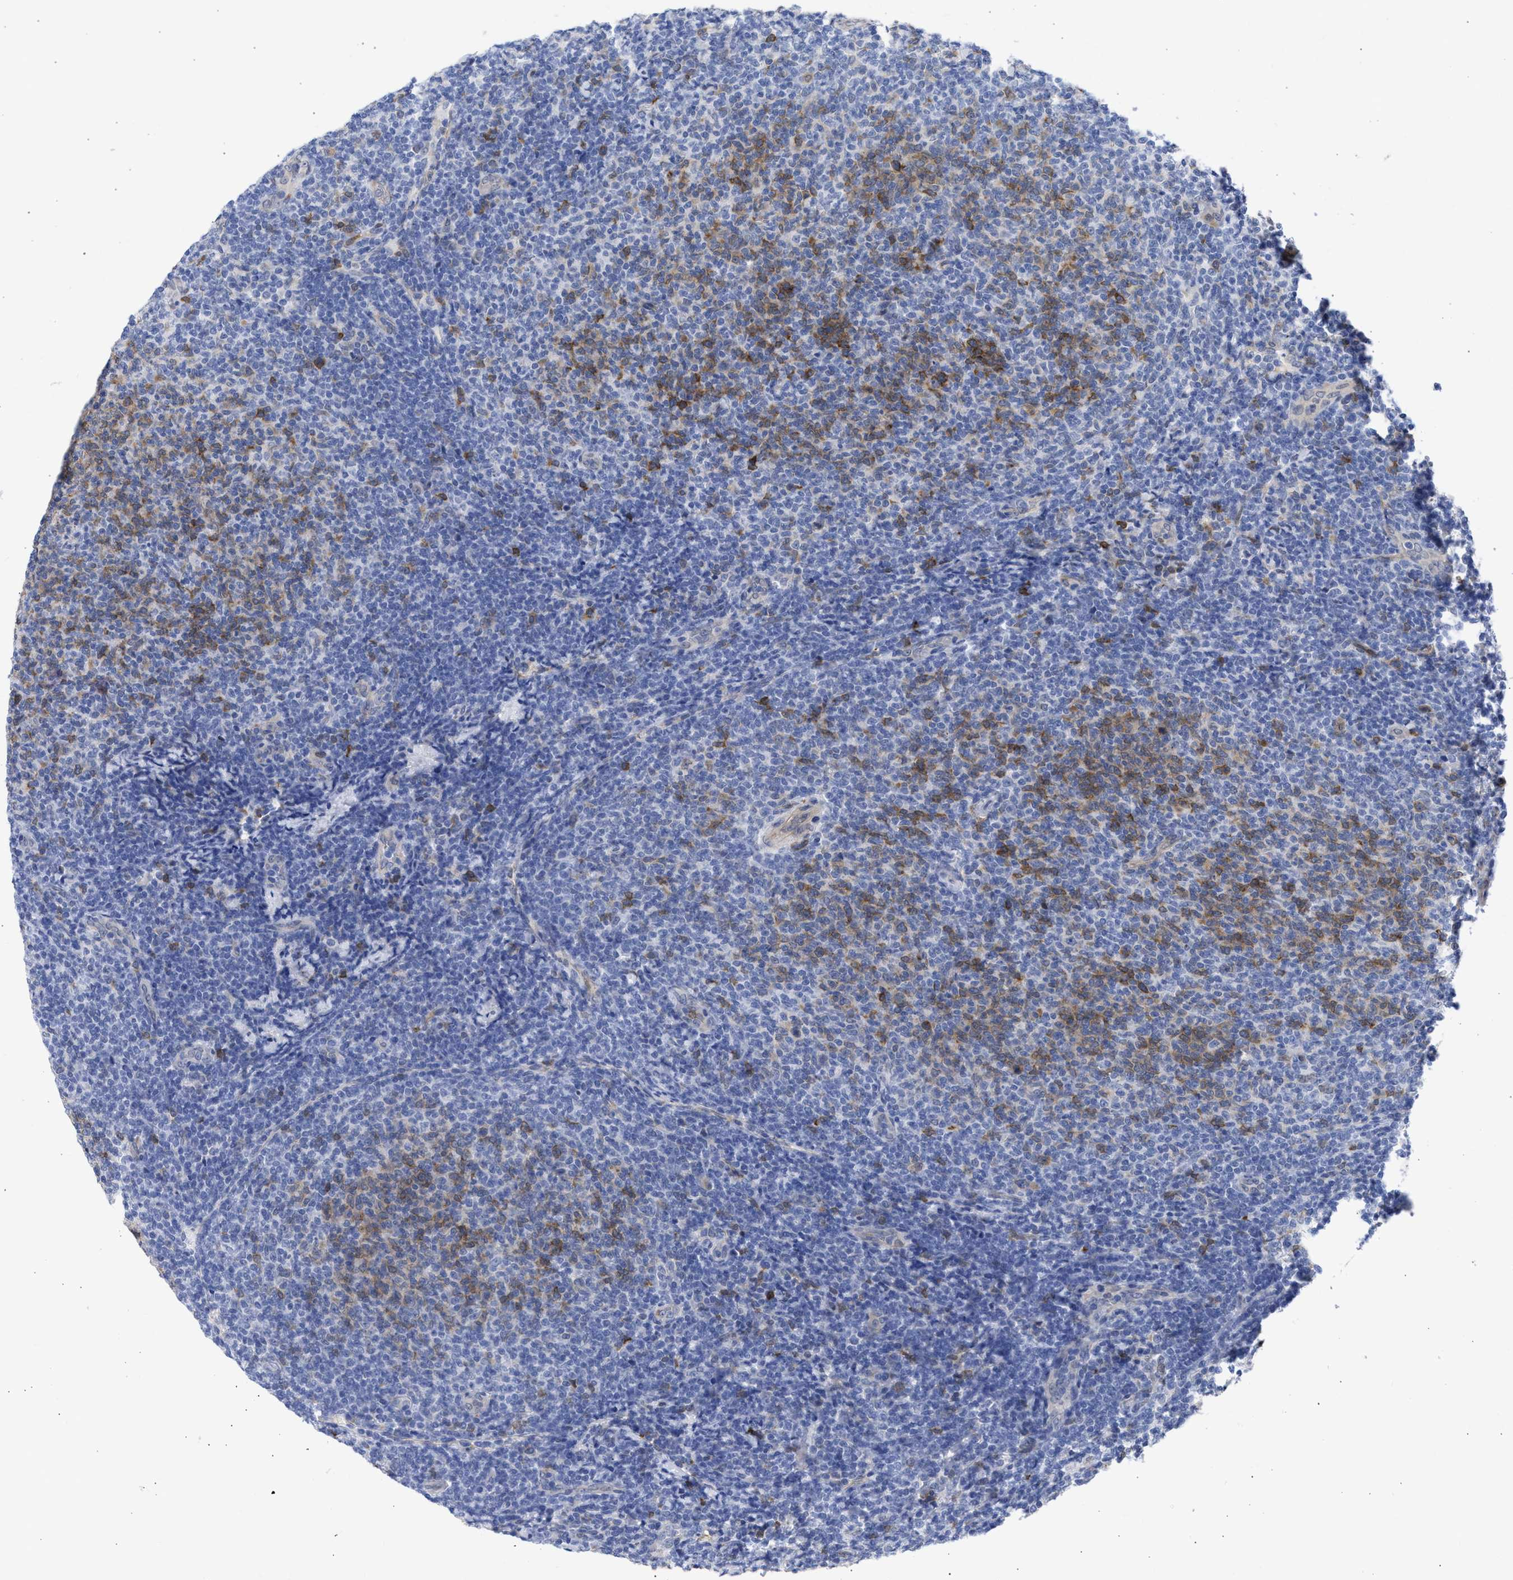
{"staining": {"intensity": "moderate", "quantity": "<25%", "location": "cytoplasmic/membranous"}, "tissue": "lymphoma", "cell_type": "Tumor cells", "image_type": "cancer", "snomed": [{"axis": "morphology", "description": "Malignant lymphoma, non-Hodgkin's type, Low grade"}, {"axis": "topography", "description": "Lymph node"}], "caption": "Human lymphoma stained with a brown dye shows moderate cytoplasmic/membranous positive expression in approximately <25% of tumor cells.", "gene": "THRA", "patient": {"sex": "male", "age": 66}}